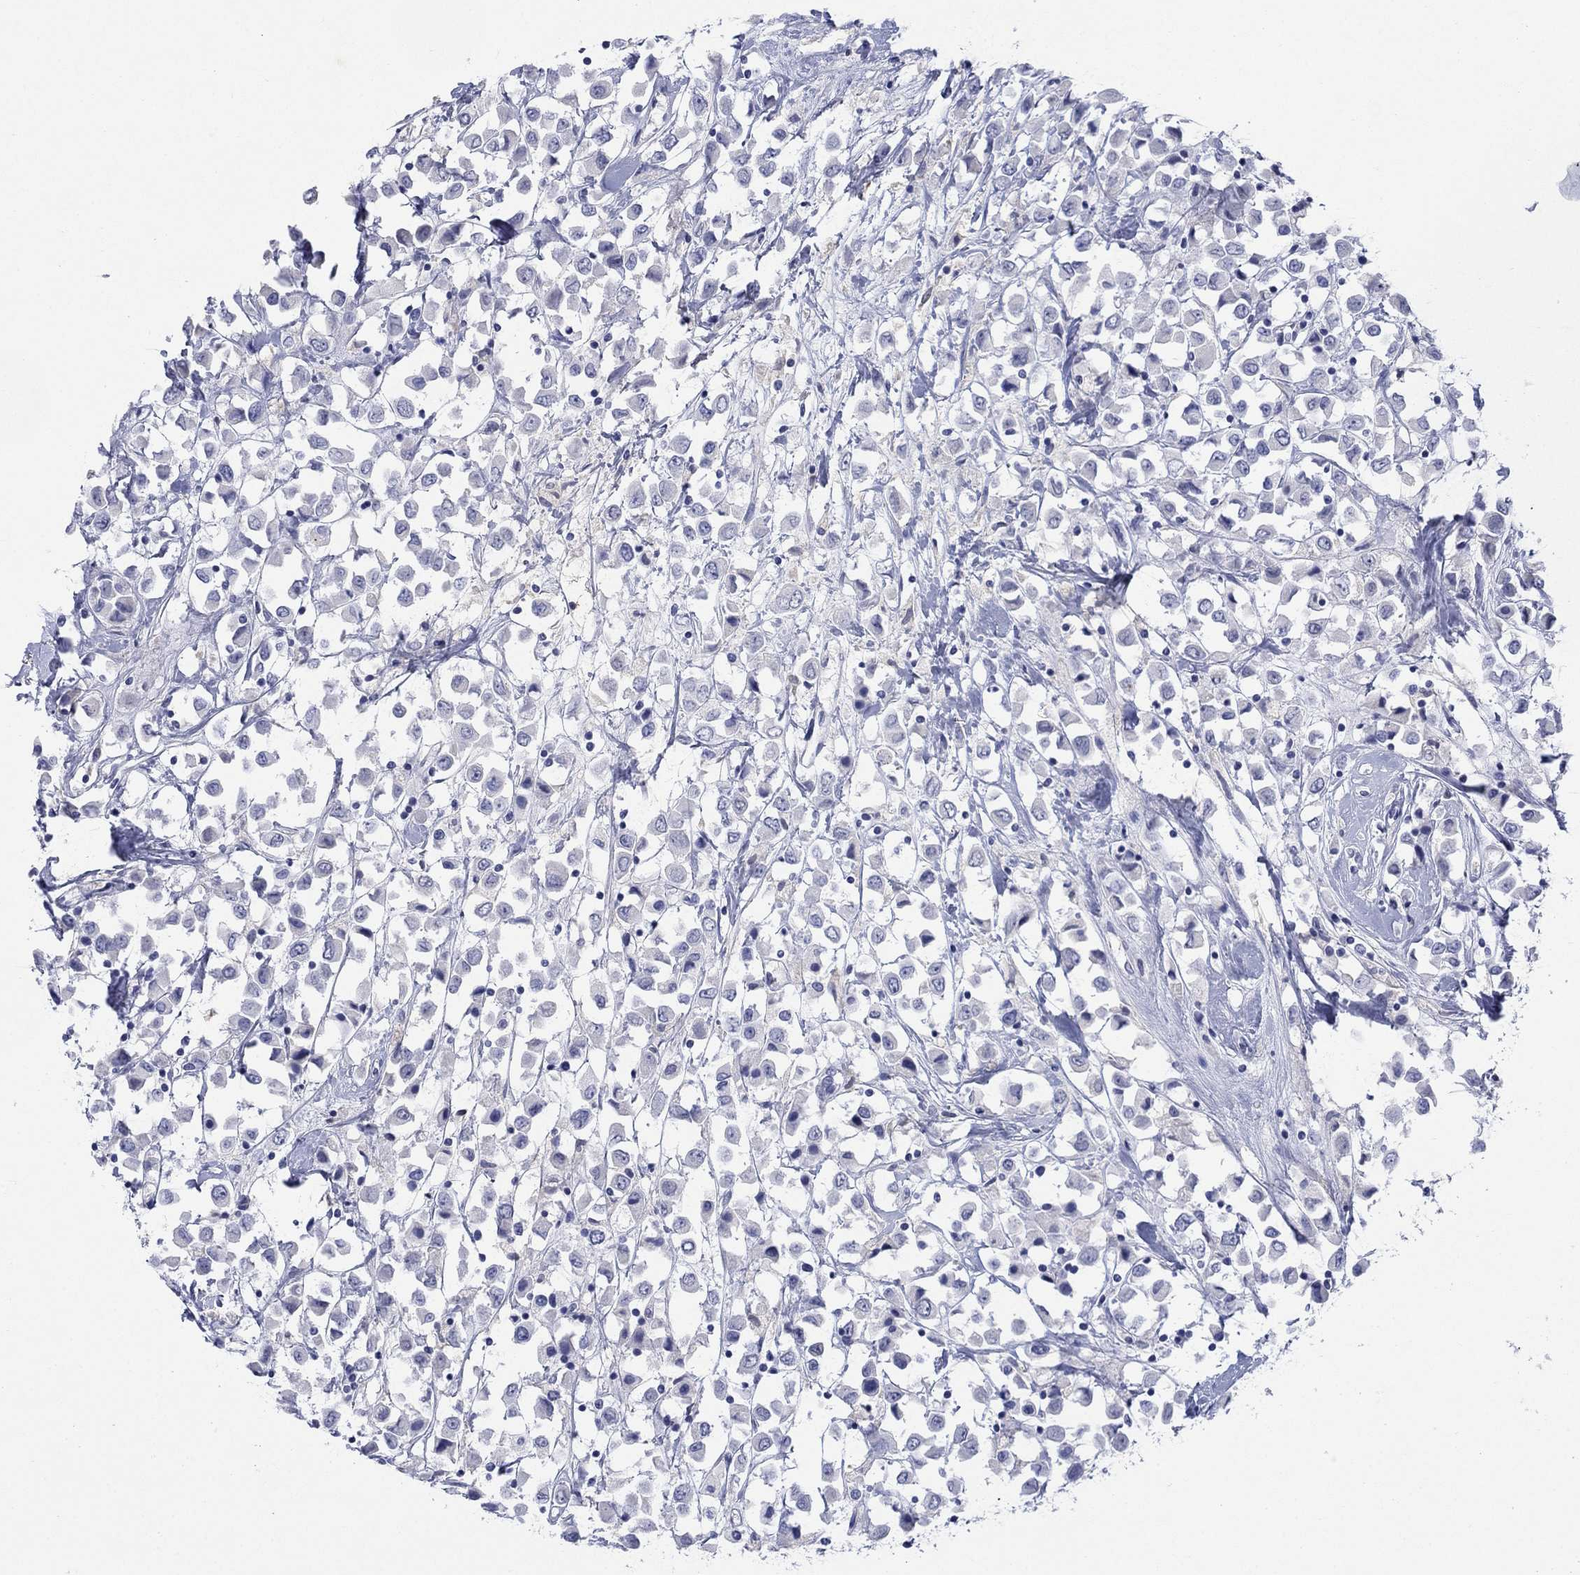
{"staining": {"intensity": "negative", "quantity": "none", "location": "none"}, "tissue": "breast cancer", "cell_type": "Tumor cells", "image_type": "cancer", "snomed": [{"axis": "morphology", "description": "Duct carcinoma"}, {"axis": "topography", "description": "Breast"}], "caption": "This is a image of immunohistochemistry staining of breast cancer, which shows no expression in tumor cells.", "gene": "PTPRZ1", "patient": {"sex": "female", "age": 61}}